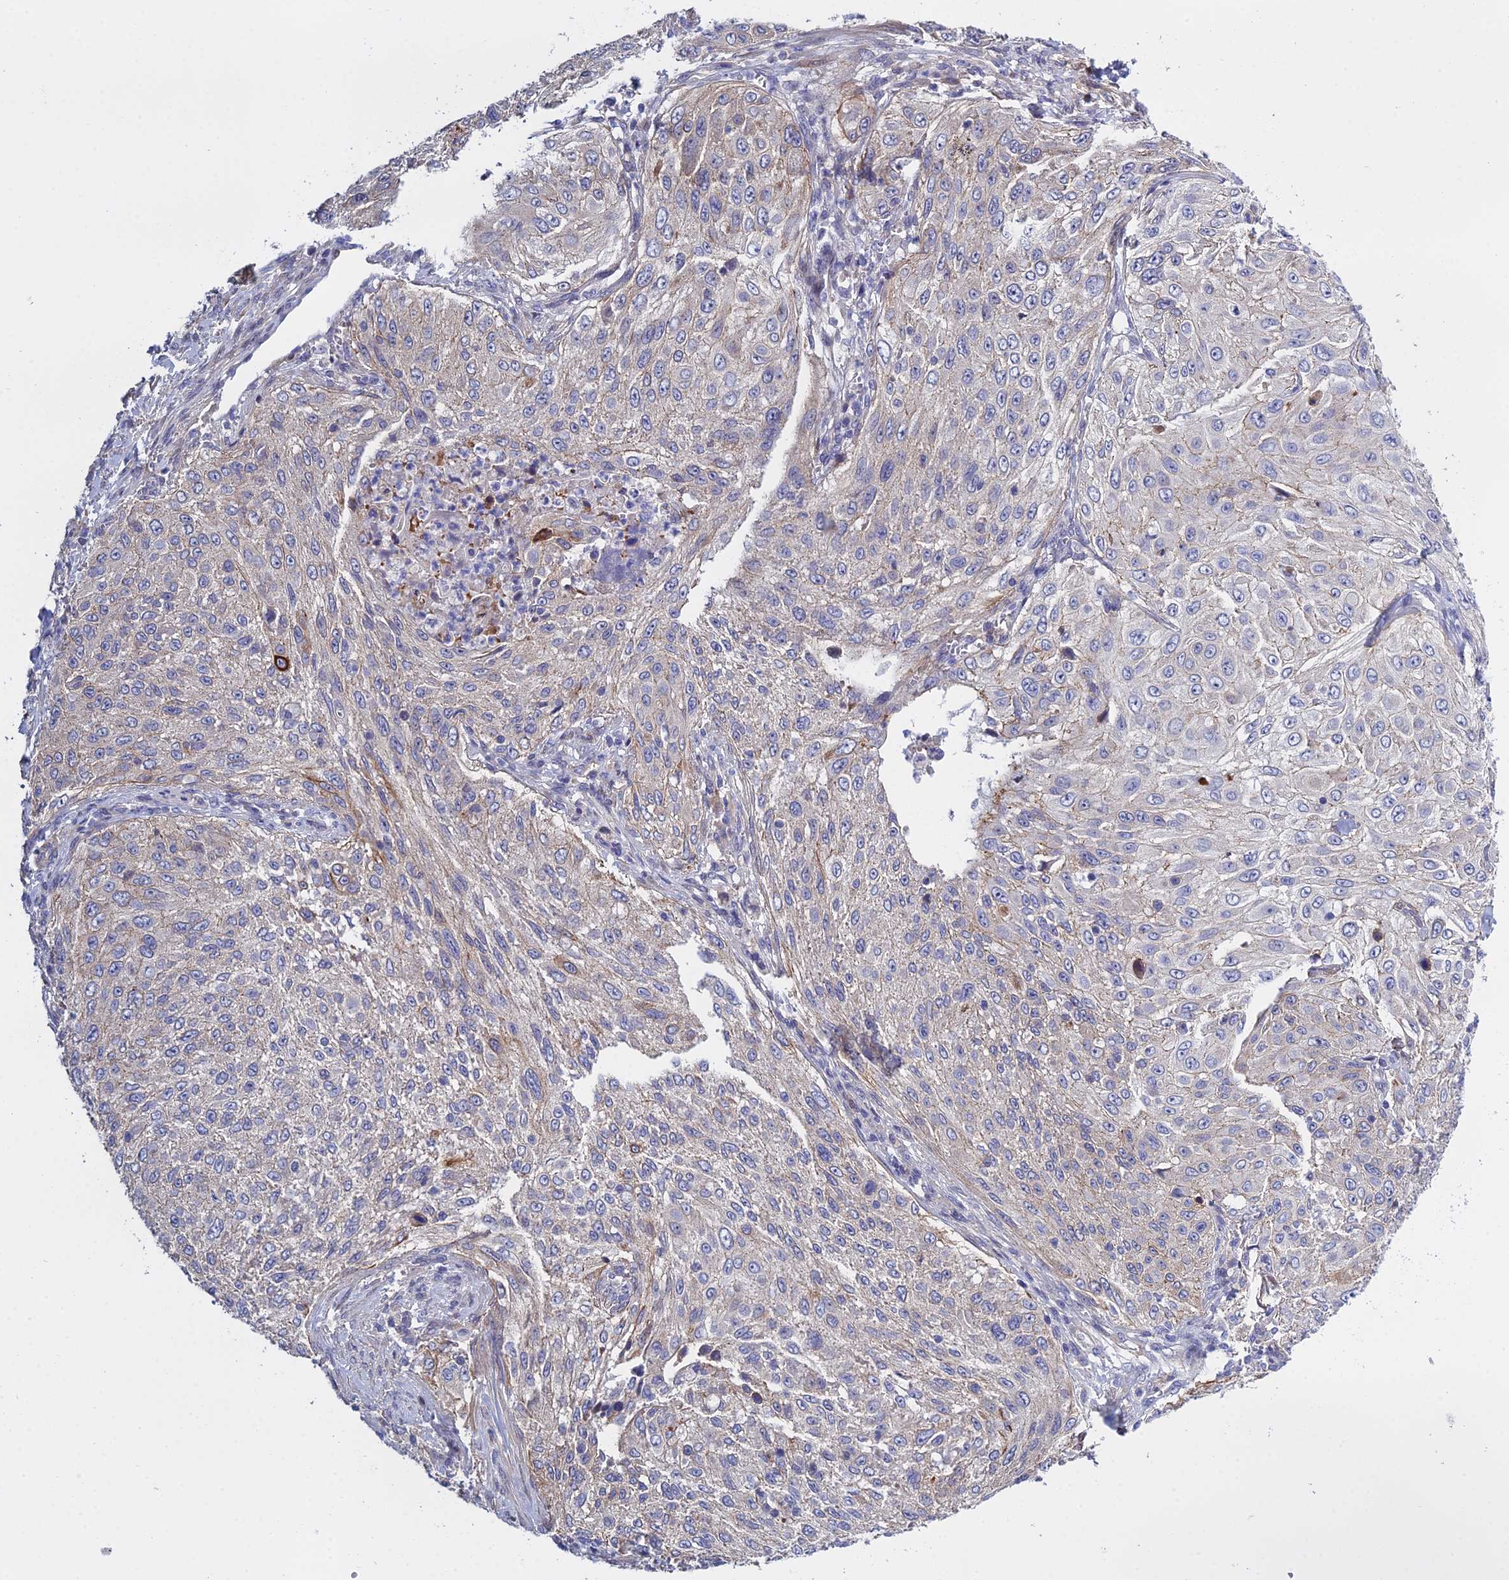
{"staining": {"intensity": "negative", "quantity": "none", "location": "none"}, "tissue": "cervical cancer", "cell_type": "Tumor cells", "image_type": "cancer", "snomed": [{"axis": "morphology", "description": "Squamous cell carcinoma, NOS"}, {"axis": "topography", "description": "Cervix"}], "caption": "Squamous cell carcinoma (cervical) was stained to show a protein in brown. There is no significant expression in tumor cells.", "gene": "LZTS2", "patient": {"sex": "female", "age": 42}}